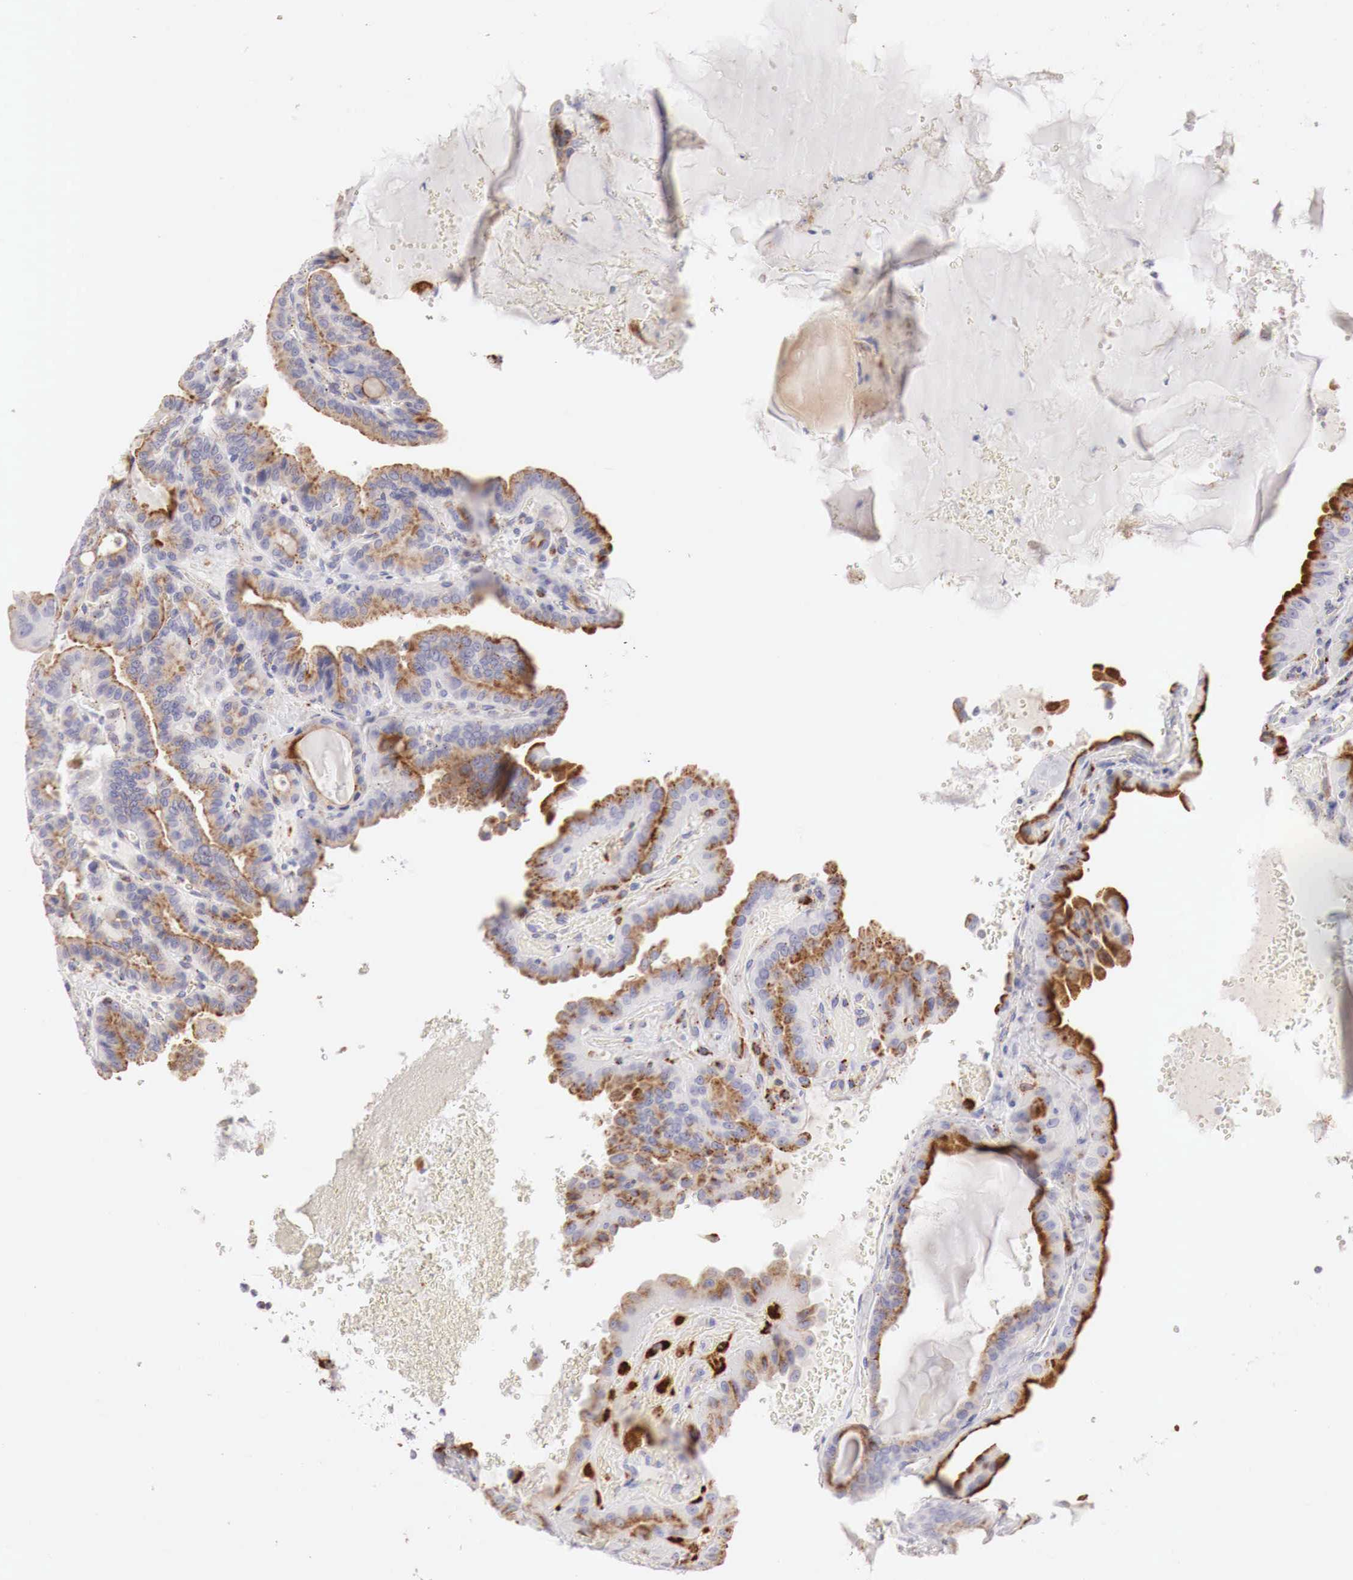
{"staining": {"intensity": "moderate", "quantity": ">75%", "location": "cytoplasmic/membranous"}, "tissue": "thyroid cancer", "cell_type": "Tumor cells", "image_type": "cancer", "snomed": [{"axis": "morphology", "description": "Papillary adenocarcinoma, NOS"}, {"axis": "topography", "description": "Thyroid gland"}], "caption": "Tumor cells show medium levels of moderate cytoplasmic/membranous expression in approximately >75% of cells in thyroid cancer (papillary adenocarcinoma).", "gene": "GLA", "patient": {"sex": "male", "age": 87}}